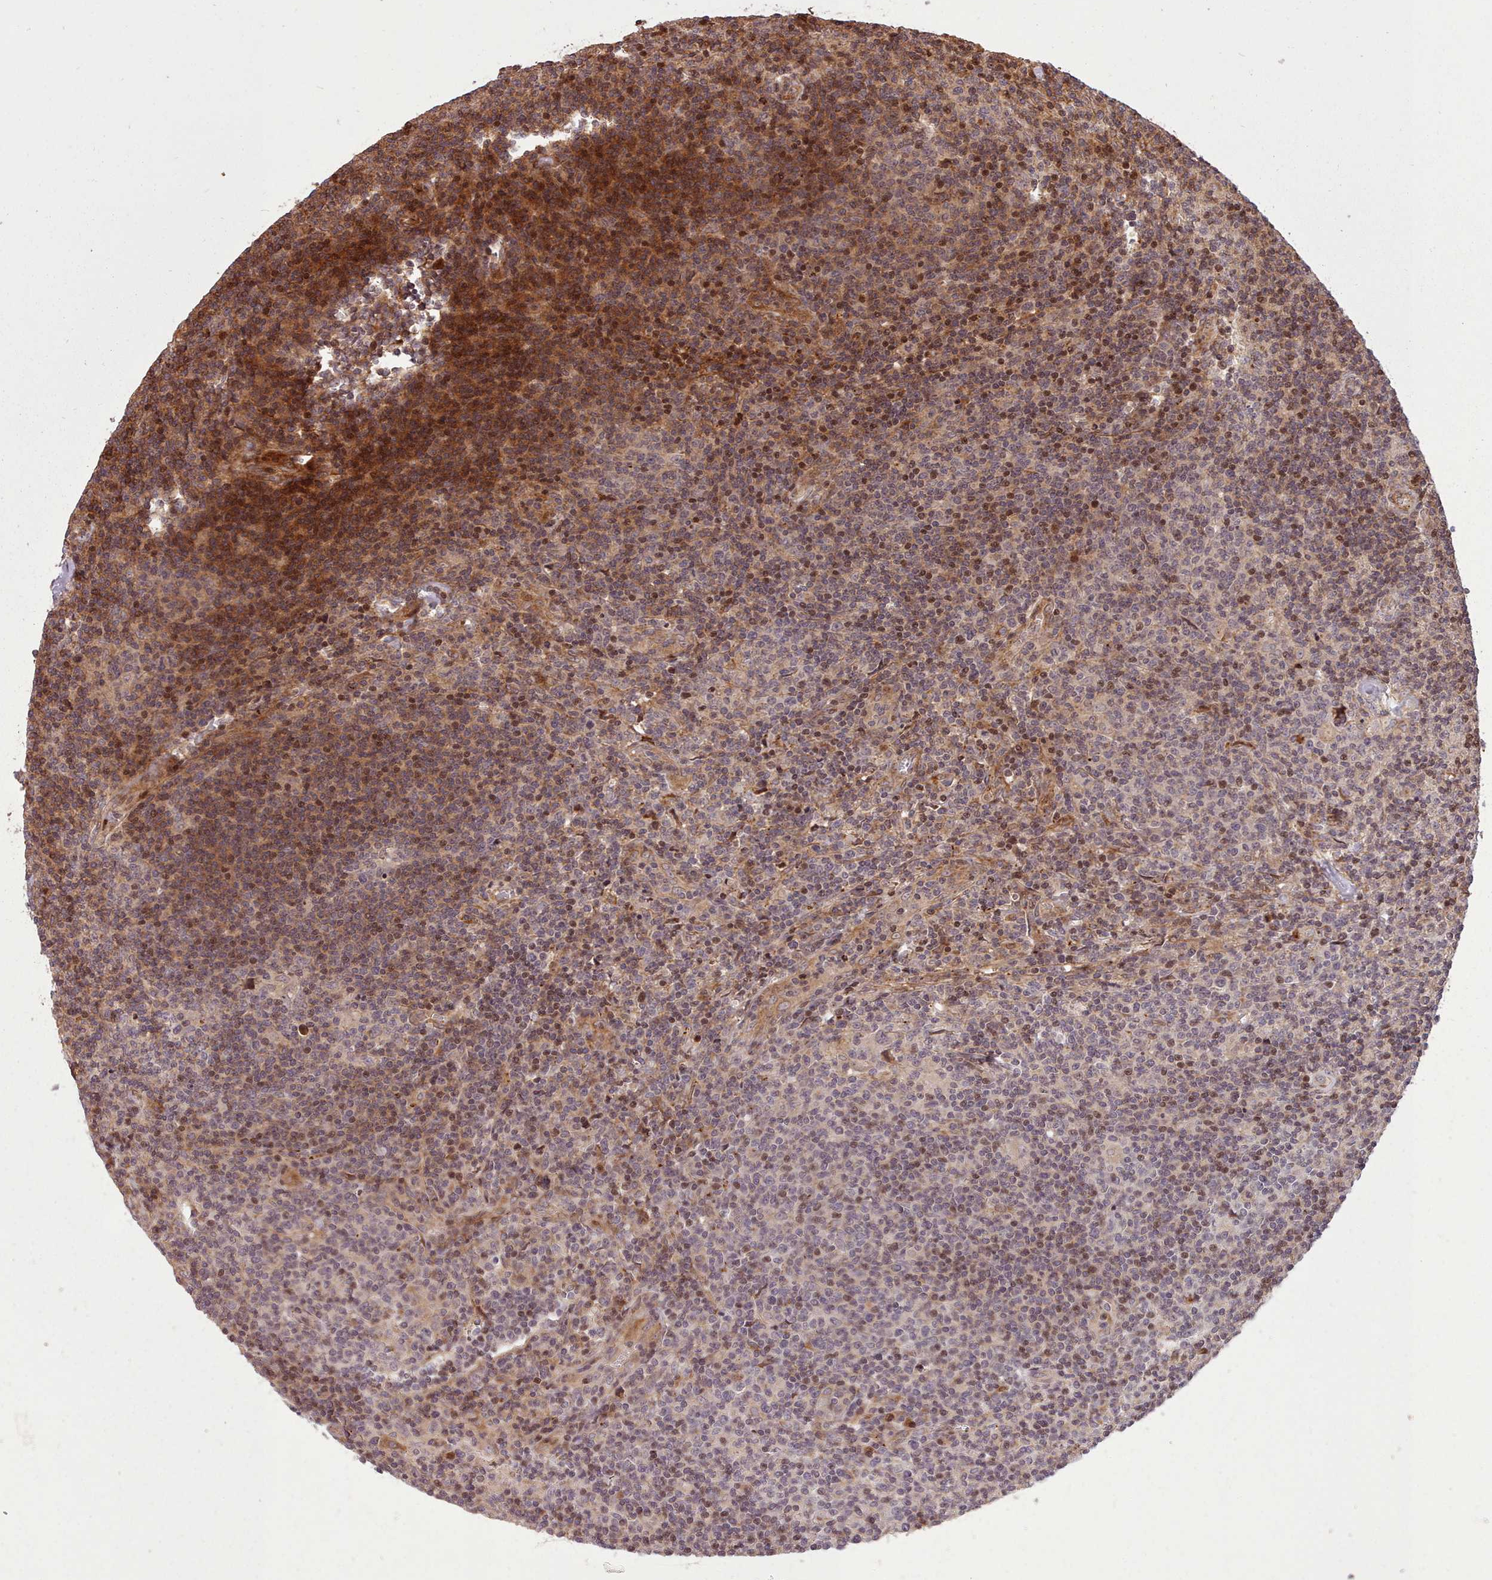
{"staining": {"intensity": "strong", "quantity": "25%-75%", "location": "cytoplasmic/membranous,nuclear"}, "tissue": "lymphoma", "cell_type": "Tumor cells", "image_type": "cancer", "snomed": [{"axis": "morphology", "description": "Hodgkin's disease, NOS"}, {"axis": "topography", "description": "Lymph node"}], "caption": "Immunohistochemical staining of Hodgkin's disease shows strong cytoplasmic/membranous and nuclear protein positivity in approximately 25%-75% of tumor cells.", "gene": "NLRP7", "patient": {"sex": "male", "age": 83}}